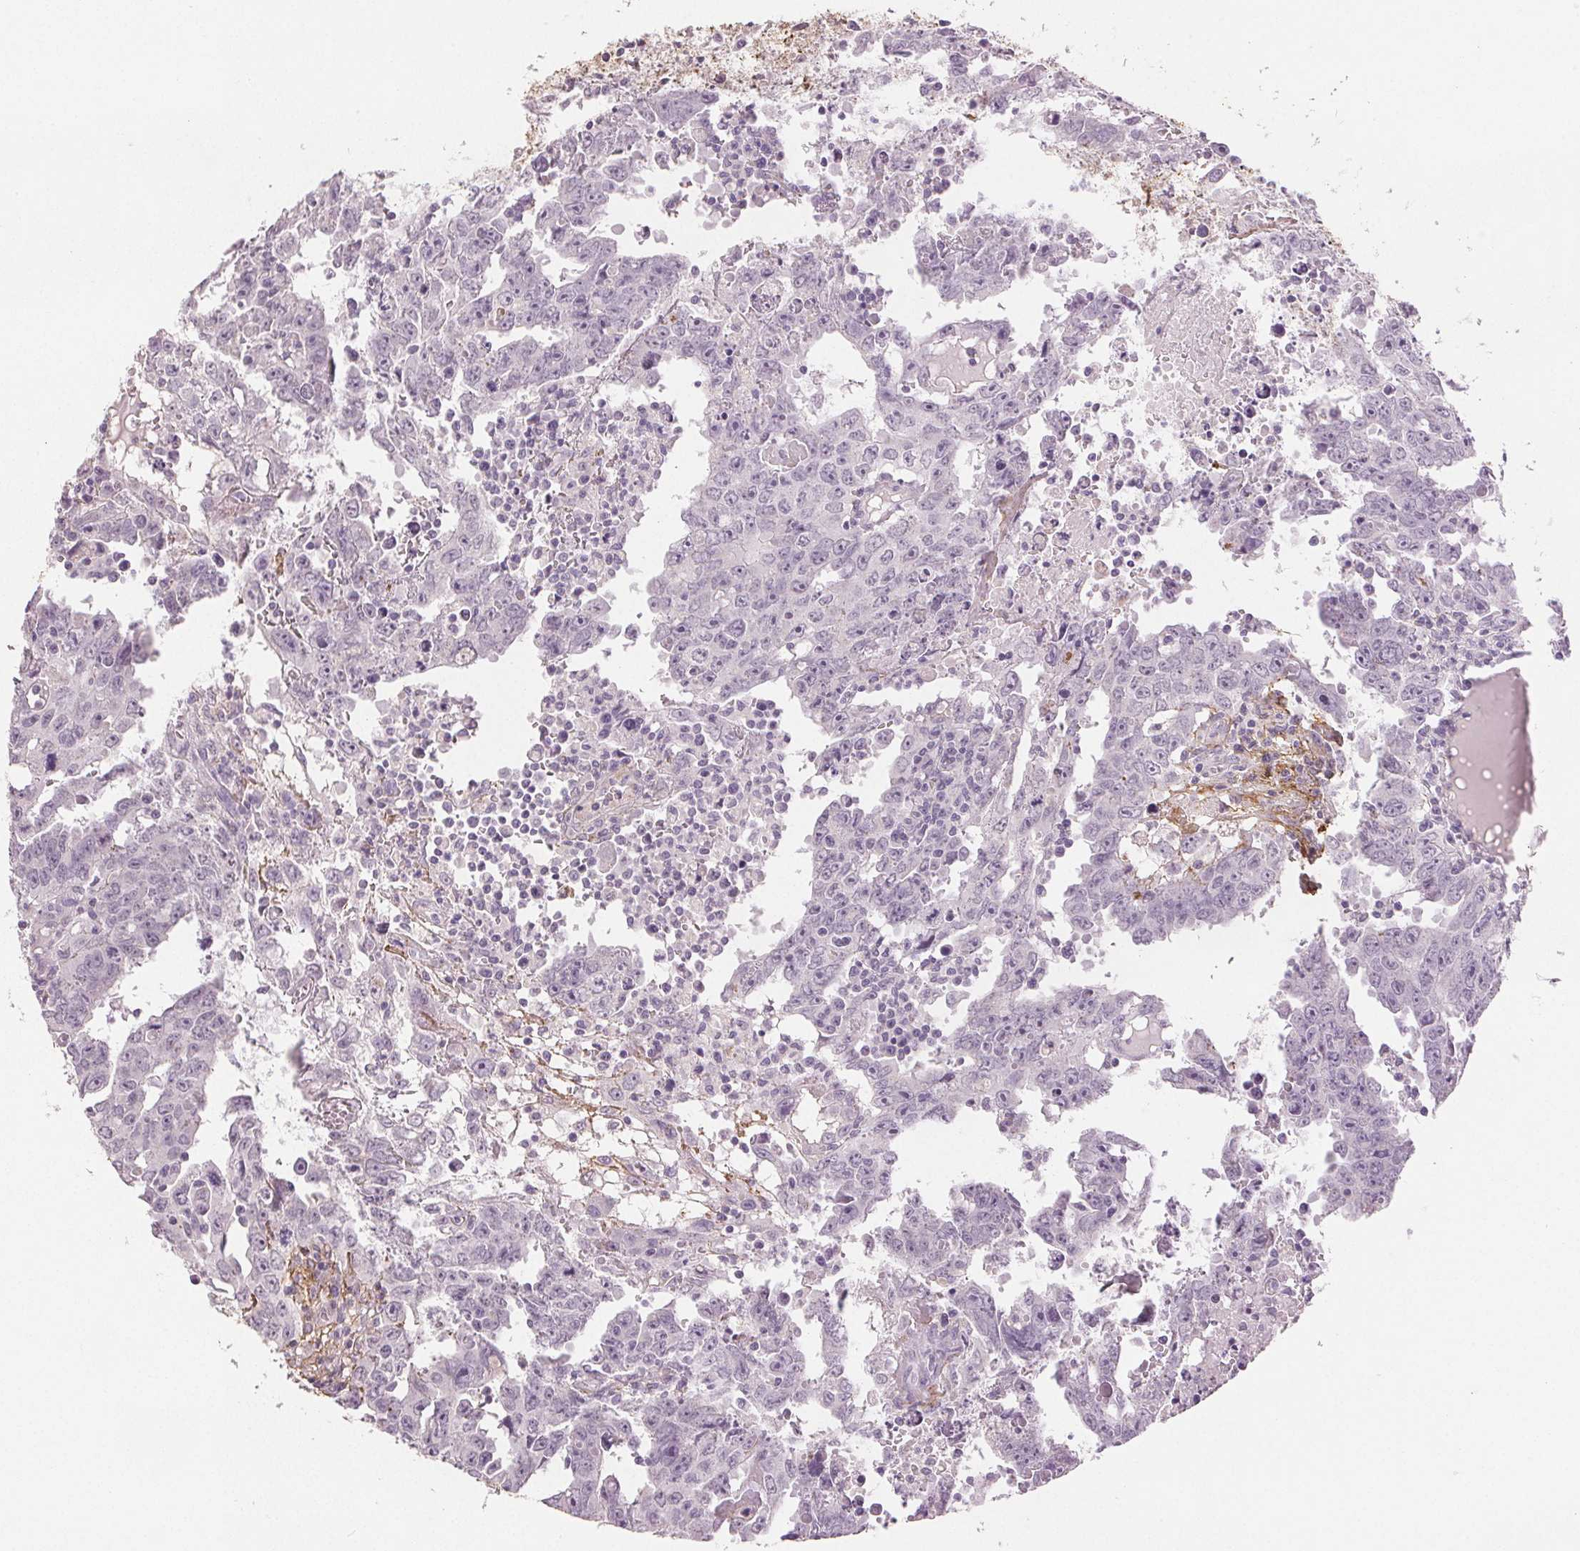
{"staining": {"intensity": "negative", "quantity": "none", "location": "none"}, "tissue": "testis cancer", "cell_type": "Tumor cells", "image_type": "cancer", "snomed": [{"axis": "morphology", "description": "Carcinoma, Embryonal, NOS"}, {"axis": "topography", "description": "Testis"}], "caption": "Immunohistochemical staining of testis cancer (embryonal carcinoma) displays no significant expression in tumor cells.", "gene": "FBN1", "patient": {"sex": "male", "age": 22}}